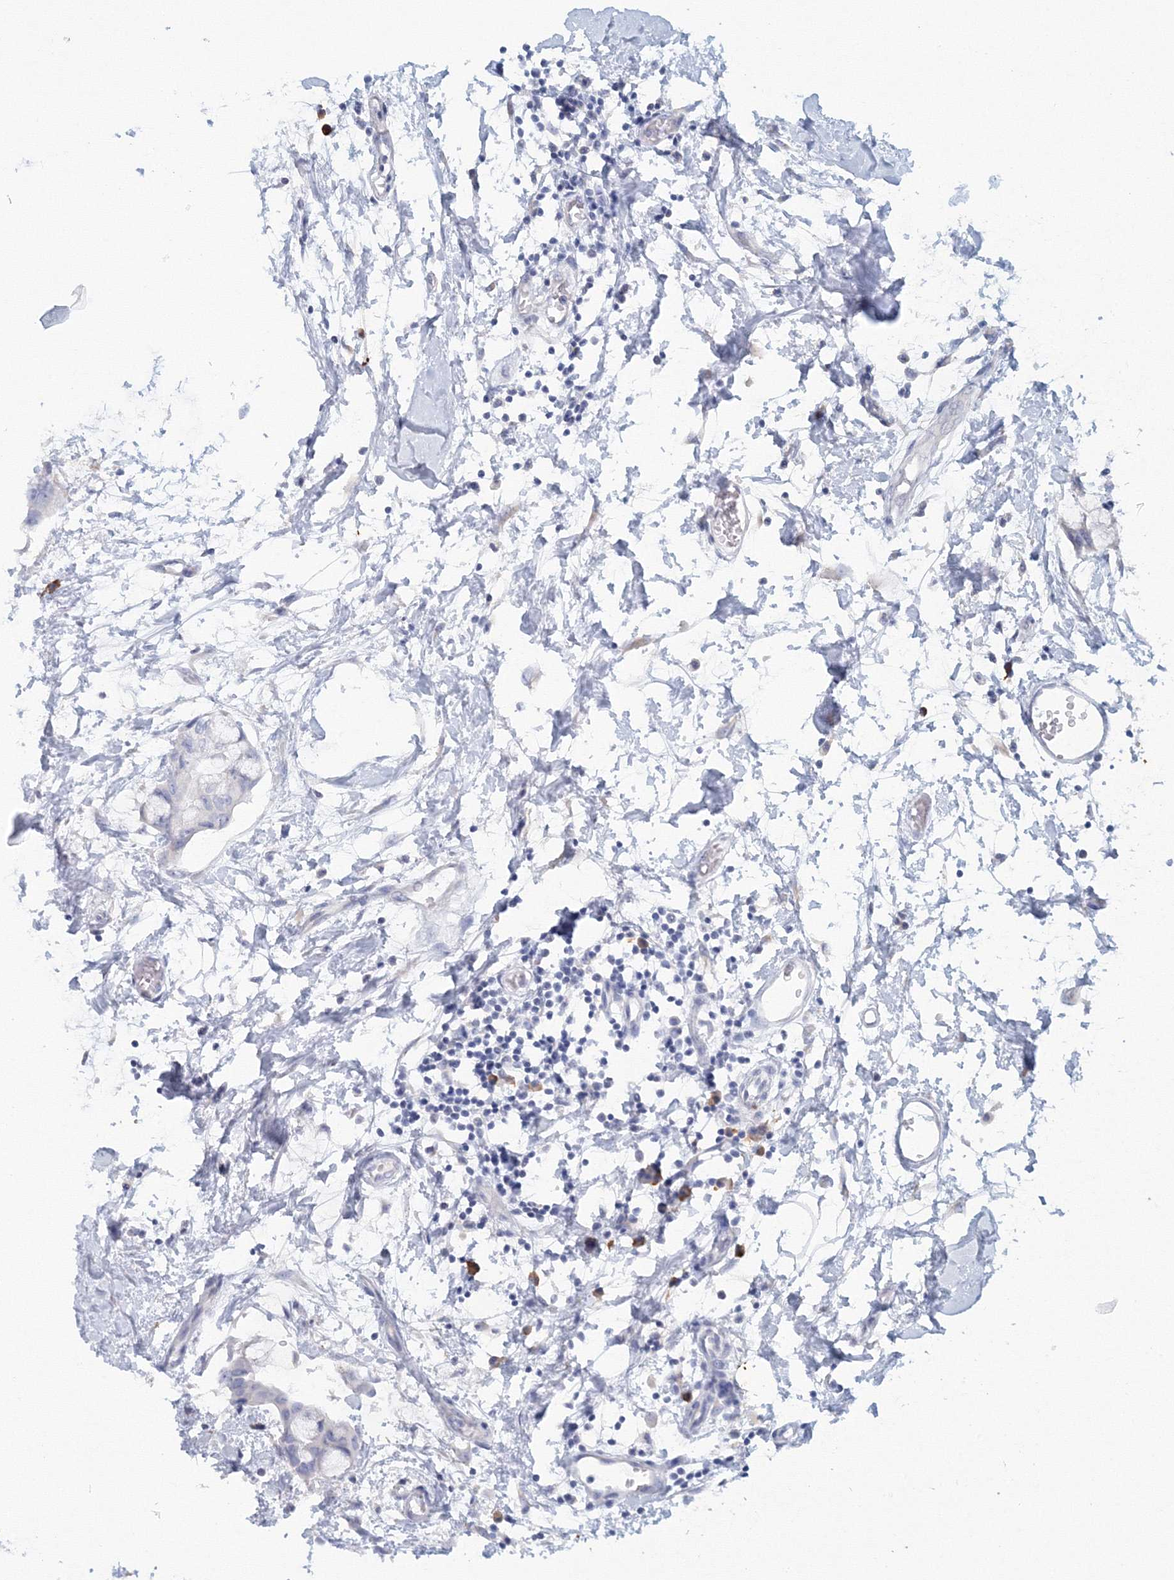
{"staining": {"intensity": "negative", "quantity": "none", "location": "none"}, "tissue": "breast cancer", "cell_type": "Tumor cells", "image_type": "cancer", "snomed": [{"axis": "morphology", "description": "Duct carcinoma"}, {"axis": "topography", "description": "Breast"}], "caption": "This is an immunohistochemistry micrograph of breast cancer. There is no staining in tumor cells.", "gene": "VSIG1", "patient": {"sex": "female", "age": 40}}